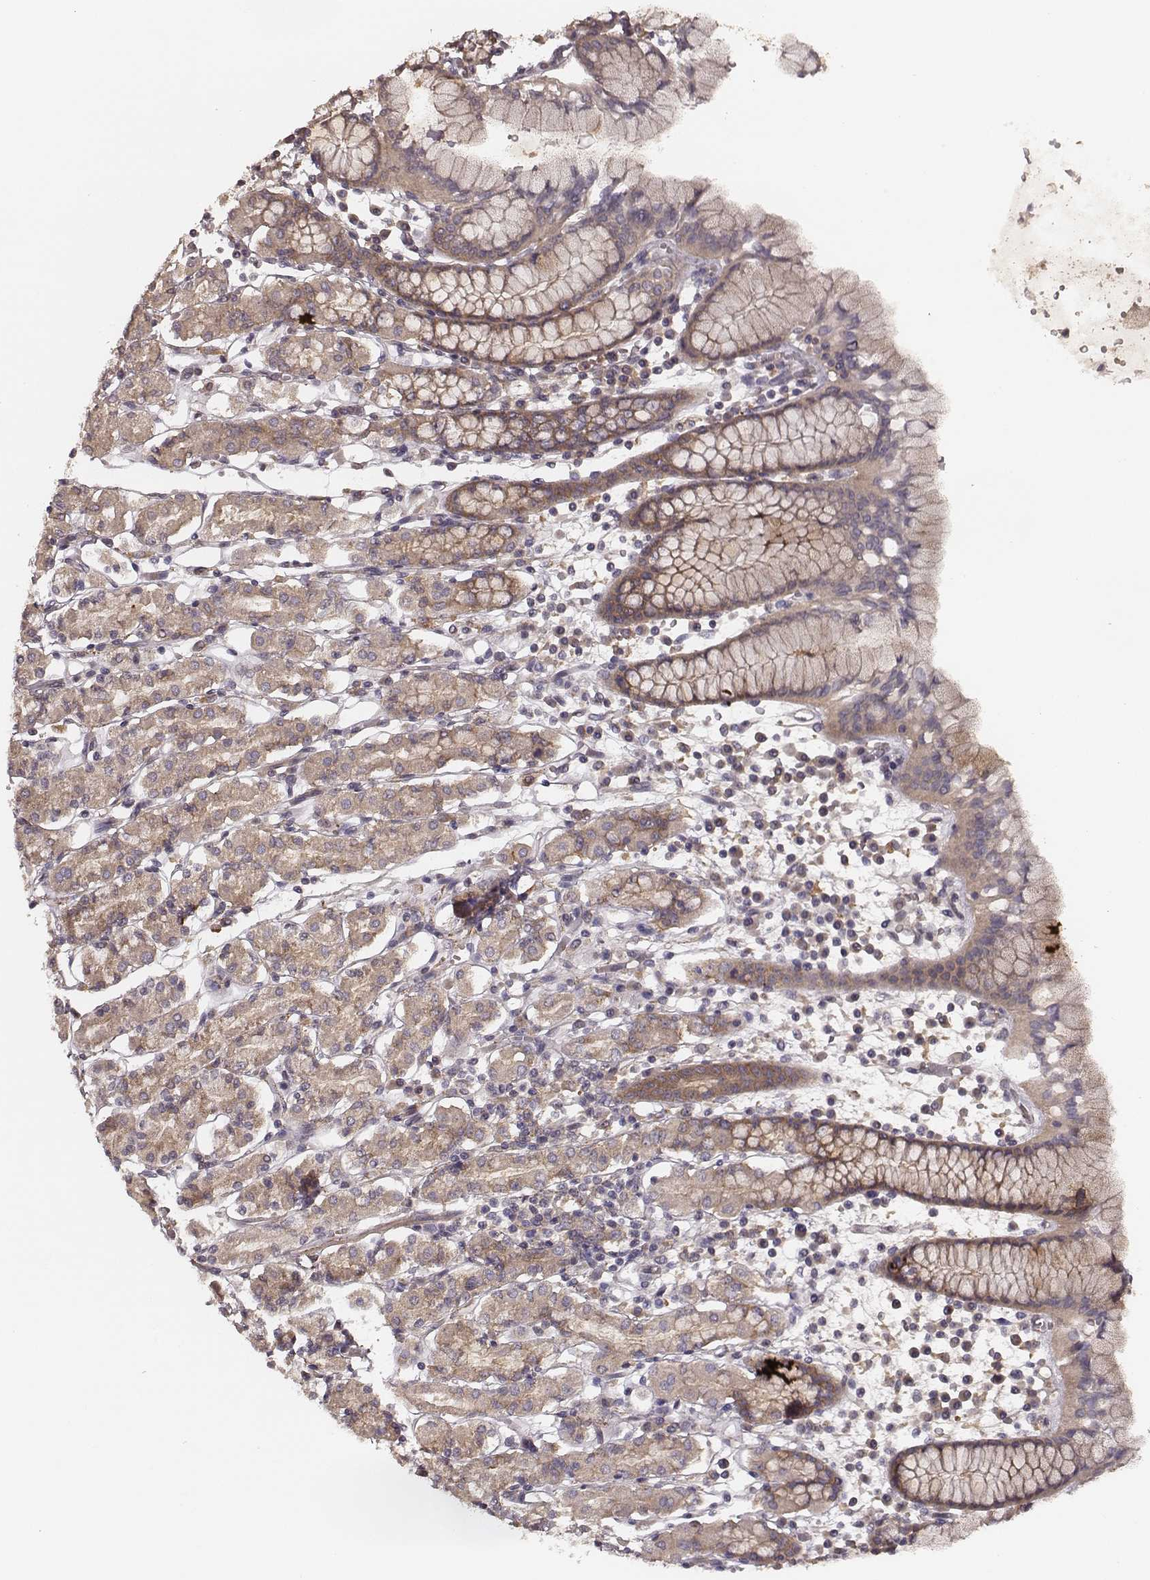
{"staining": {"intensity": "moderate", "quantity": "25%-75%", "location": "cytoplasmic/membranous"}, "tissue": "stomach", "cell_type": "Glandular cells", "image_type": "normal", "snomed": [{"axis": "morphology", "description": "Normal tissue, NOS"}, {"axis": "topography", "description": "Stomach, upper"}, {"axis": "topography", "description": "Stomach"}], "caption": "A photomicrograph of human stomach stained for a protein displays moderate cytoplasmic/membranous brown staining in glandular cells.", "gene": "VPS26A", "patient": {"sex": "male", "age": 62}}